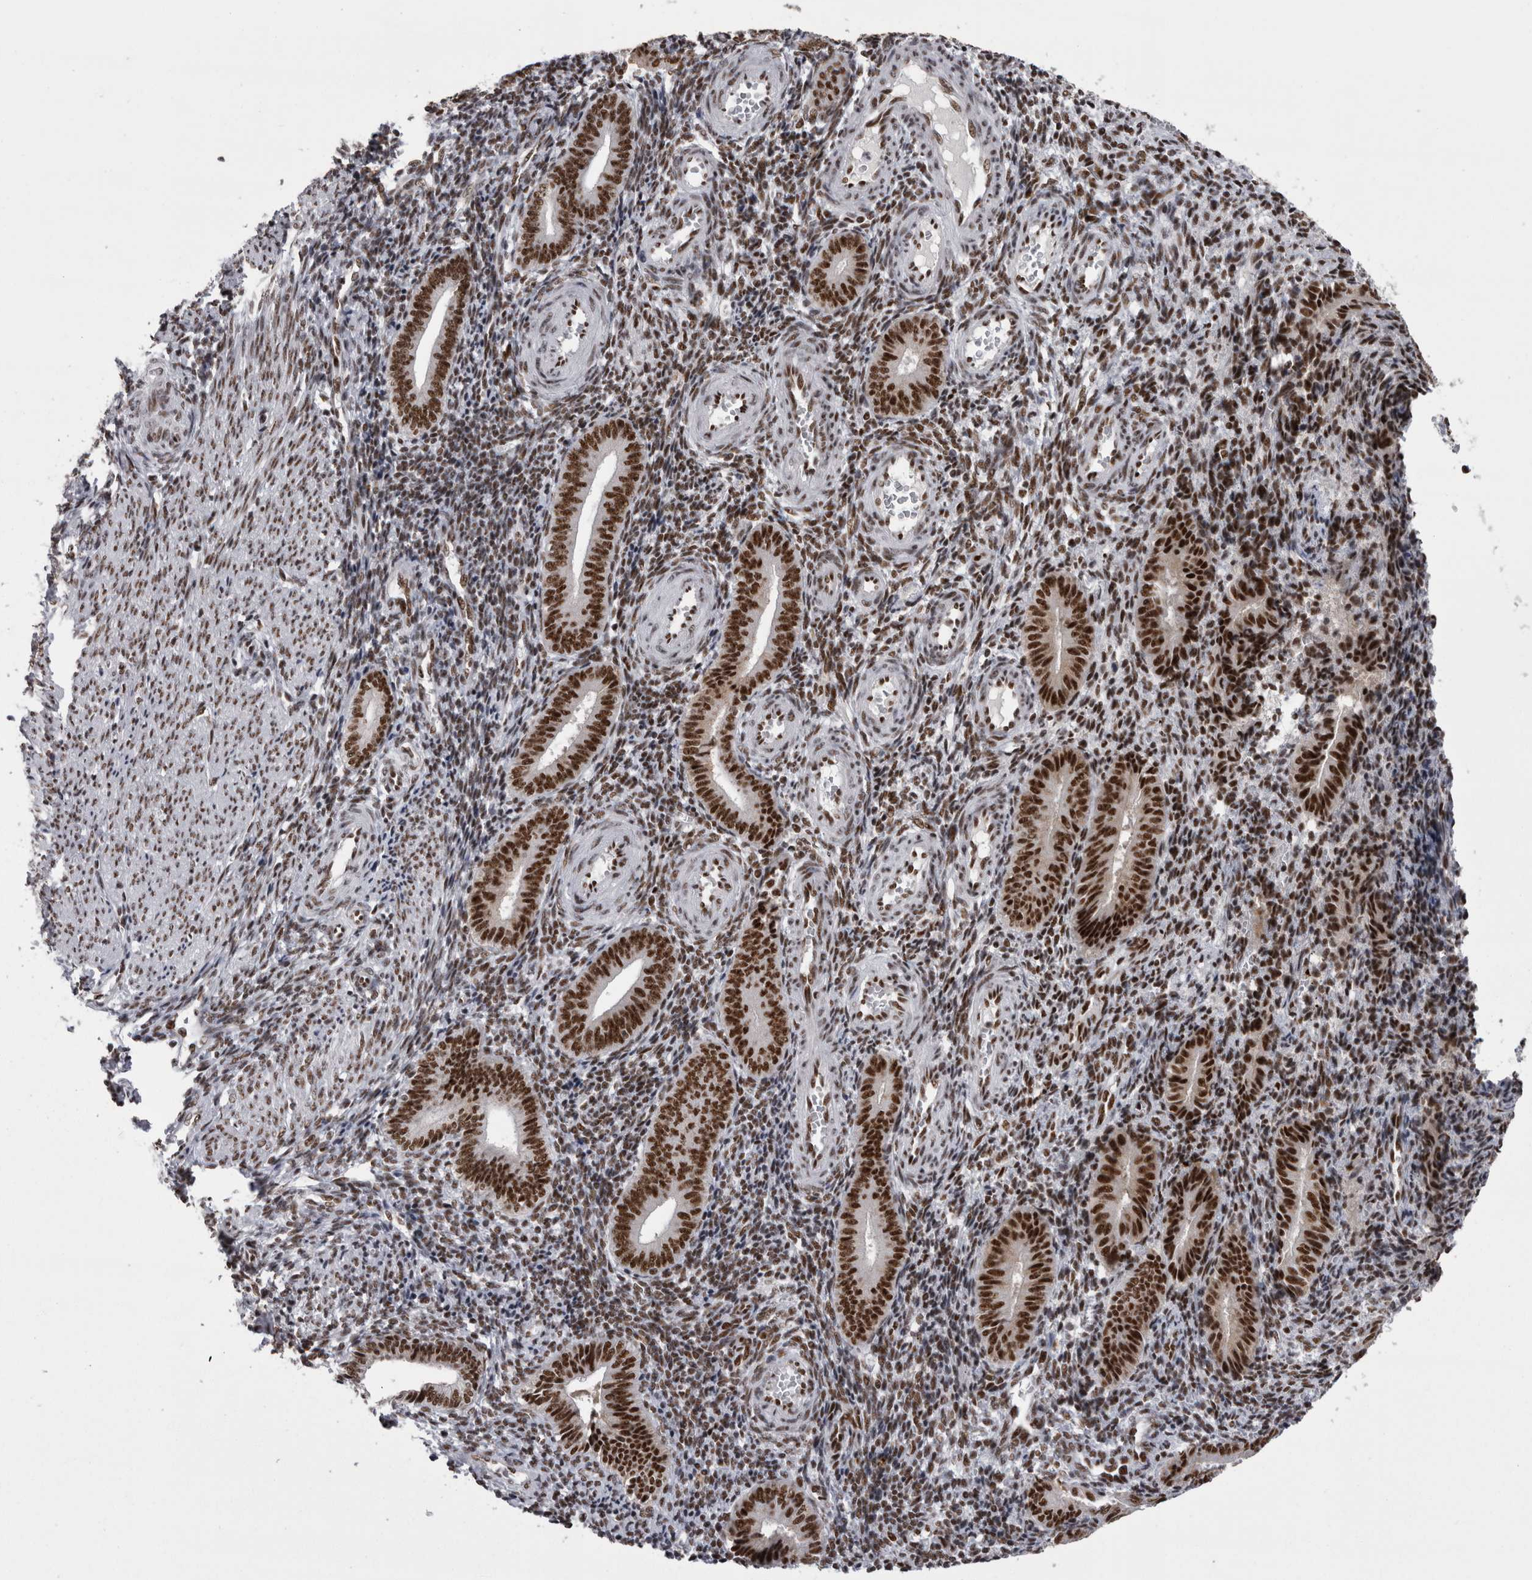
{"staining": {"intensity": "moderate", "quantity": ">75%", "location": "nuclear"}, "tissue": "endometrium", "cell_type": "Cells in endometrial stroma", "image_type": "normal", "snomed": [{"axis": "morphology", "description": "Normal tissue, NOS"}, {"axis": "topography", "description": "Uterus"}, {"axis": "topography", "description": "Endometrium"}], "caption": "A histopathology image of human endometrium stained for a protein displays moderate nuclear brown staining in cells in endometrial stroma. (DAB (3,3'-diaminobenzidine) = brown stain, brightfield microscopy at high magnification).", "gene": "SNRNP40", "patient": {"sex": "female", "age": 33}}